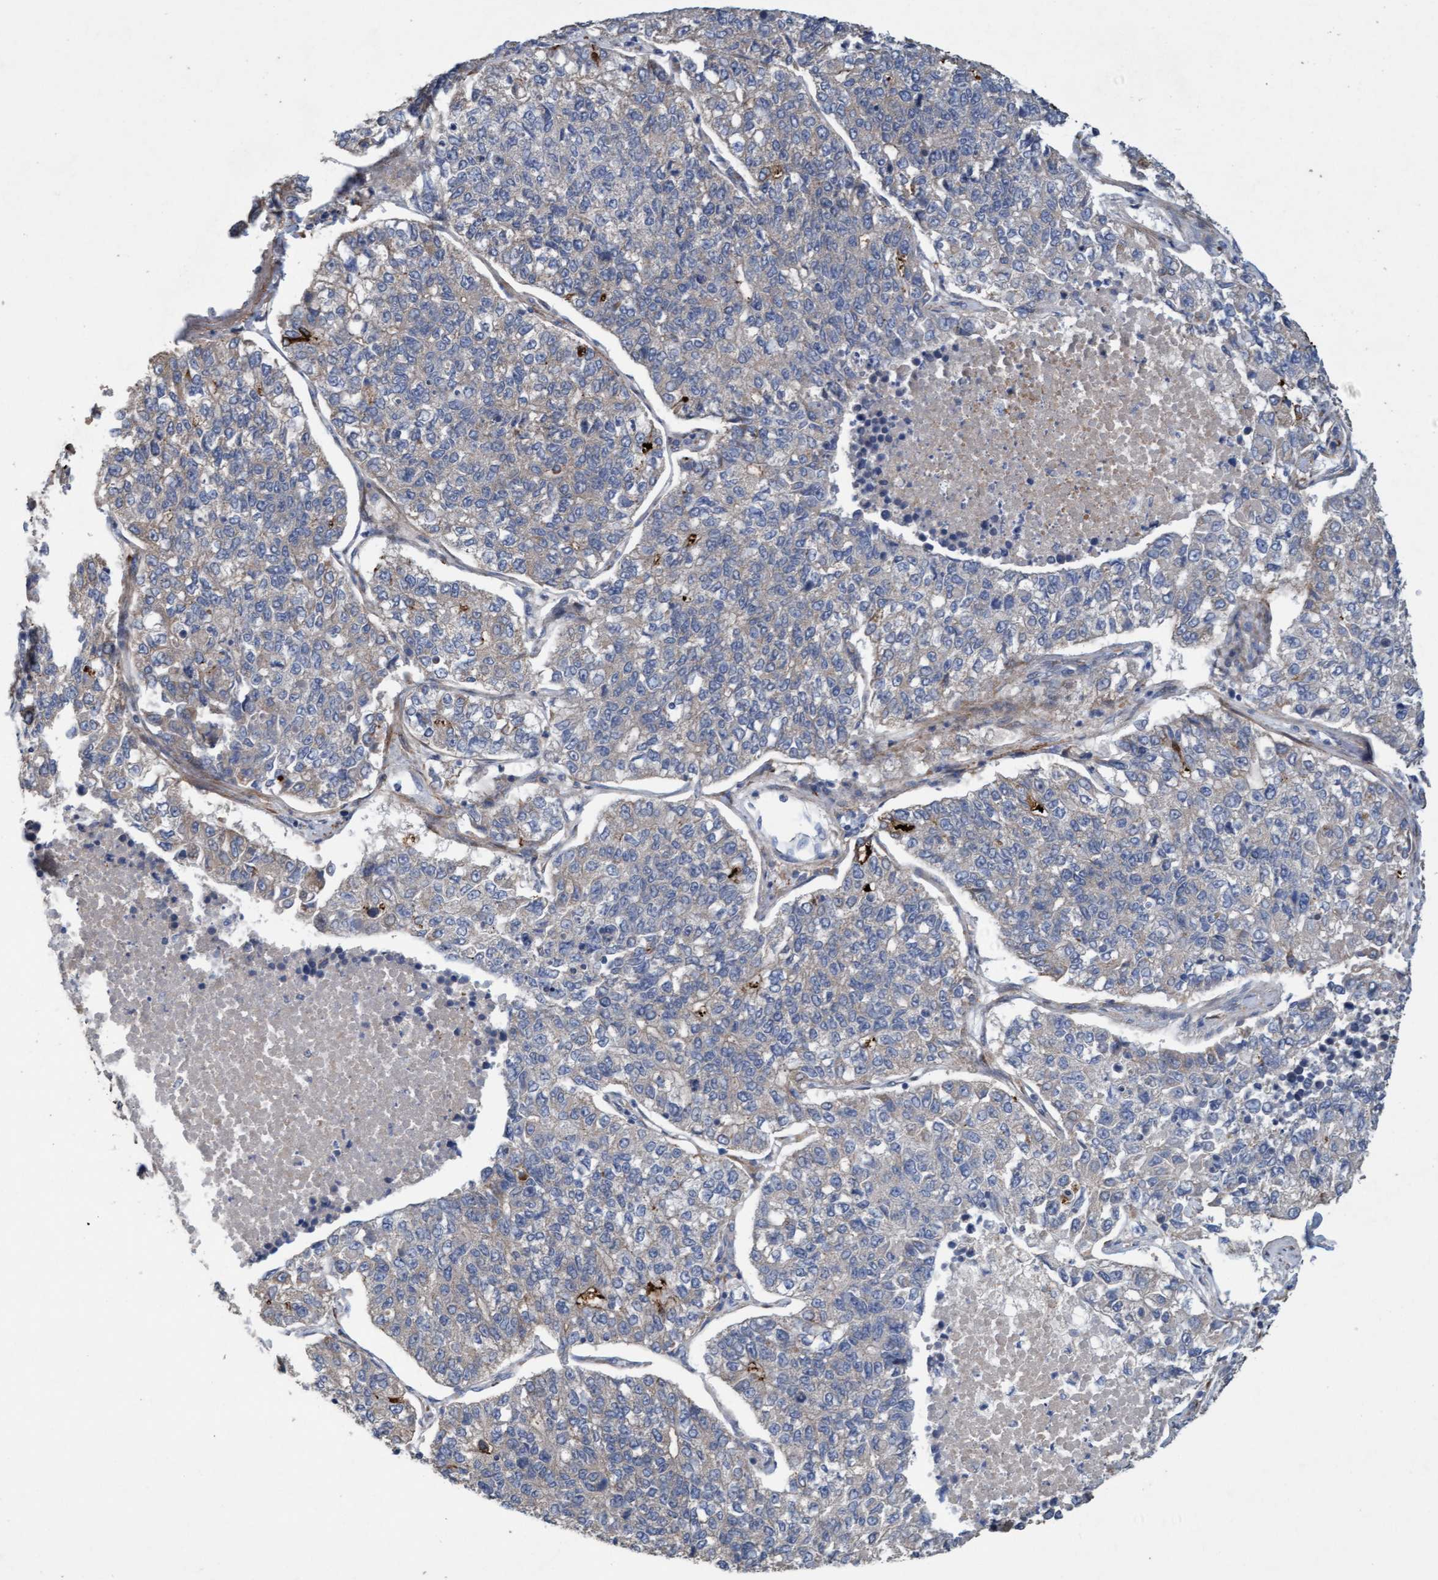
{"staining": {"intensity": "weak", "quantity": "<25%", "location": "cytoplasmic/membranous"}, "tissue": "lung cancer", "cell_type": "Tumor cells", "image_type": "cancer", "snomed": [{"axis": "morphology", "description": "Adenocarcinoma, NOS"}, {"axis": "topography", "description": "Lung"}], "caption": "Tumor cells show no significant protein expression in adenocarcinoma (lung).", "gene": "DDHD2", "patient": {"sex": "male", "age": 49}}